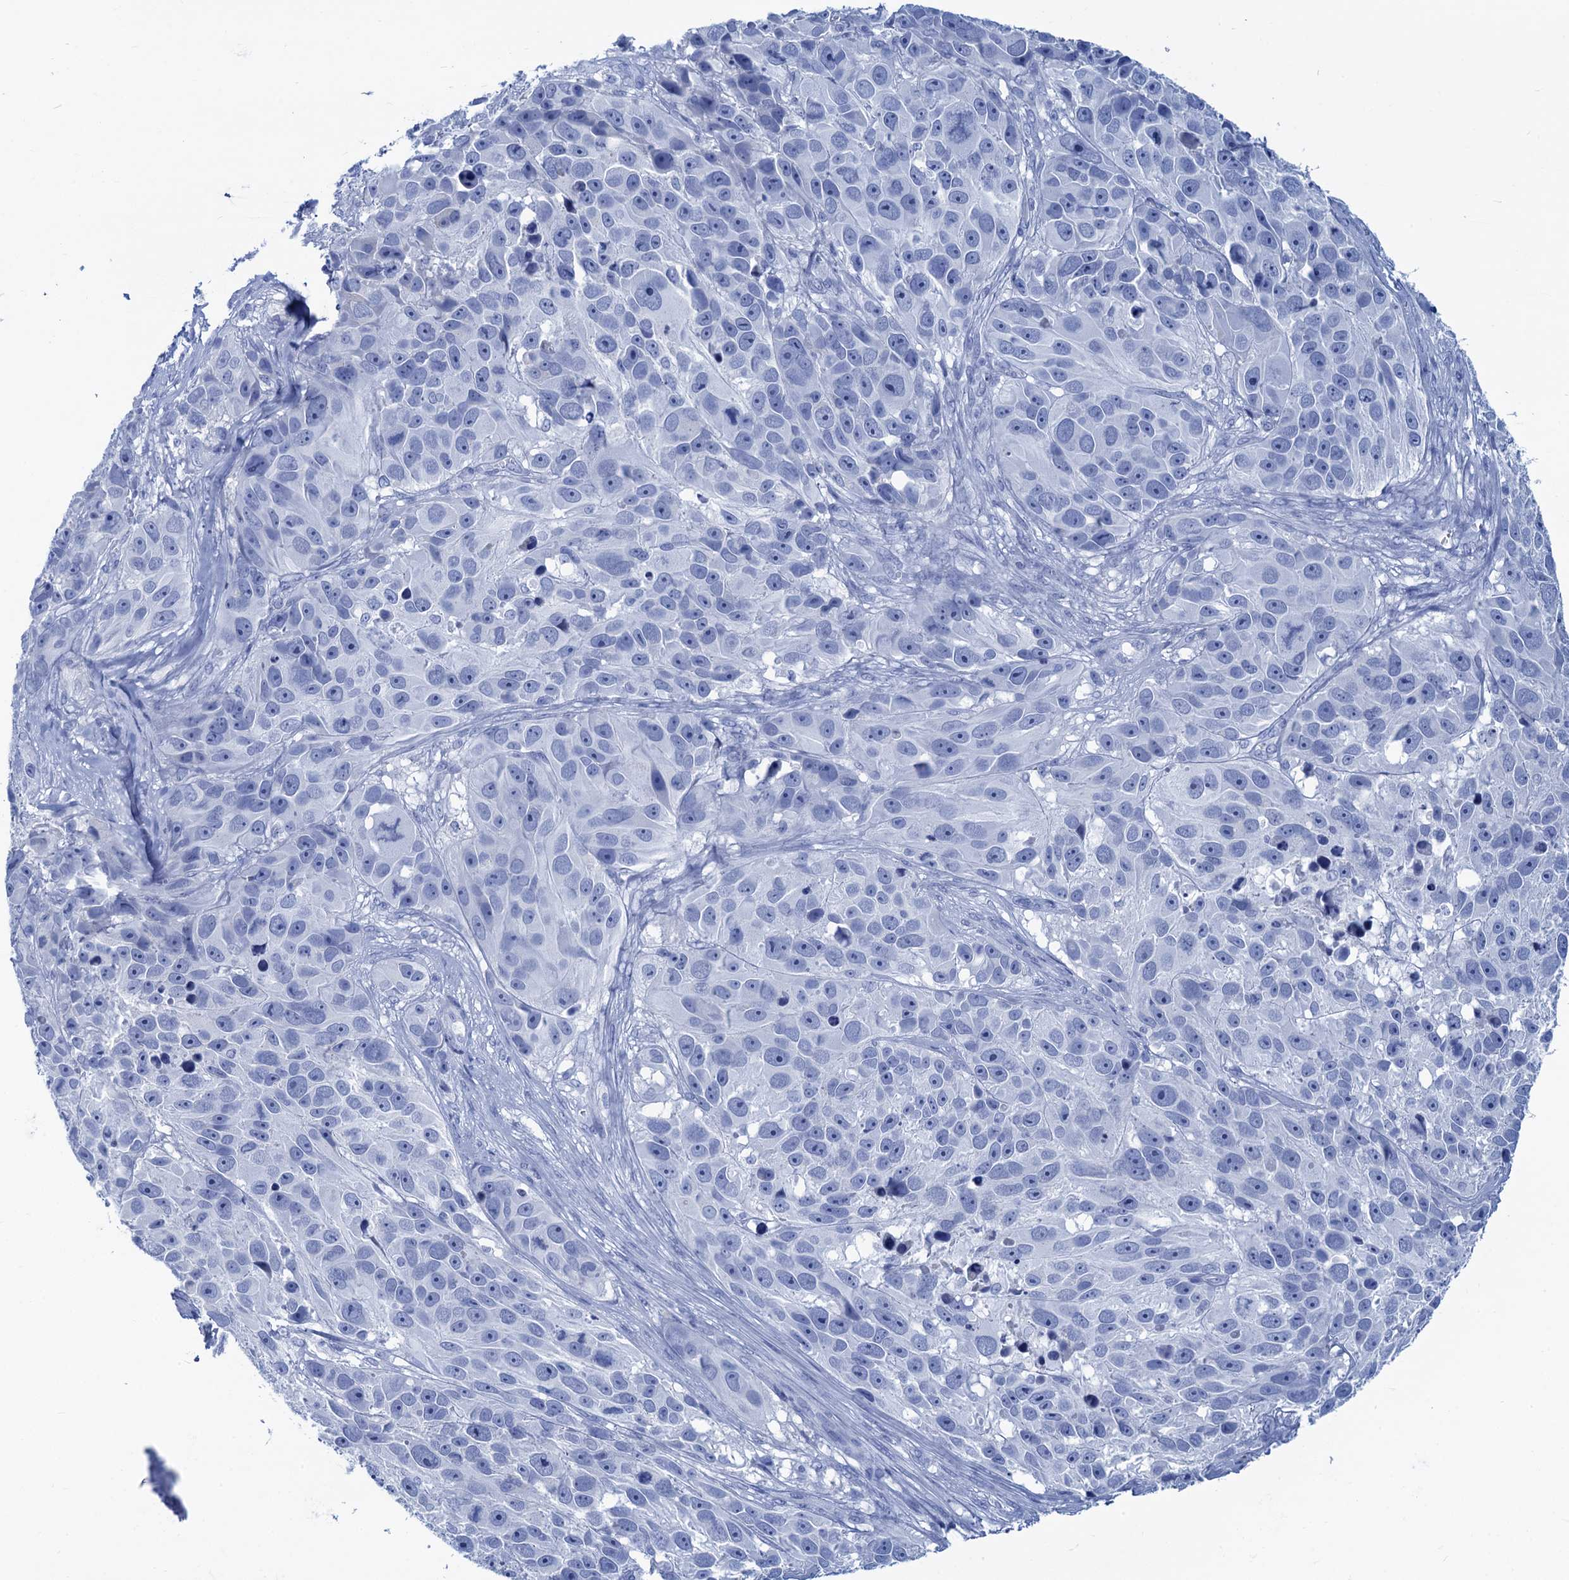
{"staining": {"intensity": "negative", "quantity": "none", "location": "none"}, "tissue": "melanoma", "cell_type": "Tumor cells", "image_type": "cancer", "snomed": [{"axis": "morphology", "description": "Malignant melanoma, NOS"}, {"axis": "topography", "description": "Skin"}], "caption": "DAB immunohistochemical staining of malignant melanoma reveals no significant expression in tumor cells.", "gene": "CABYR", "patient": {"sex": "male", "age": 84}}